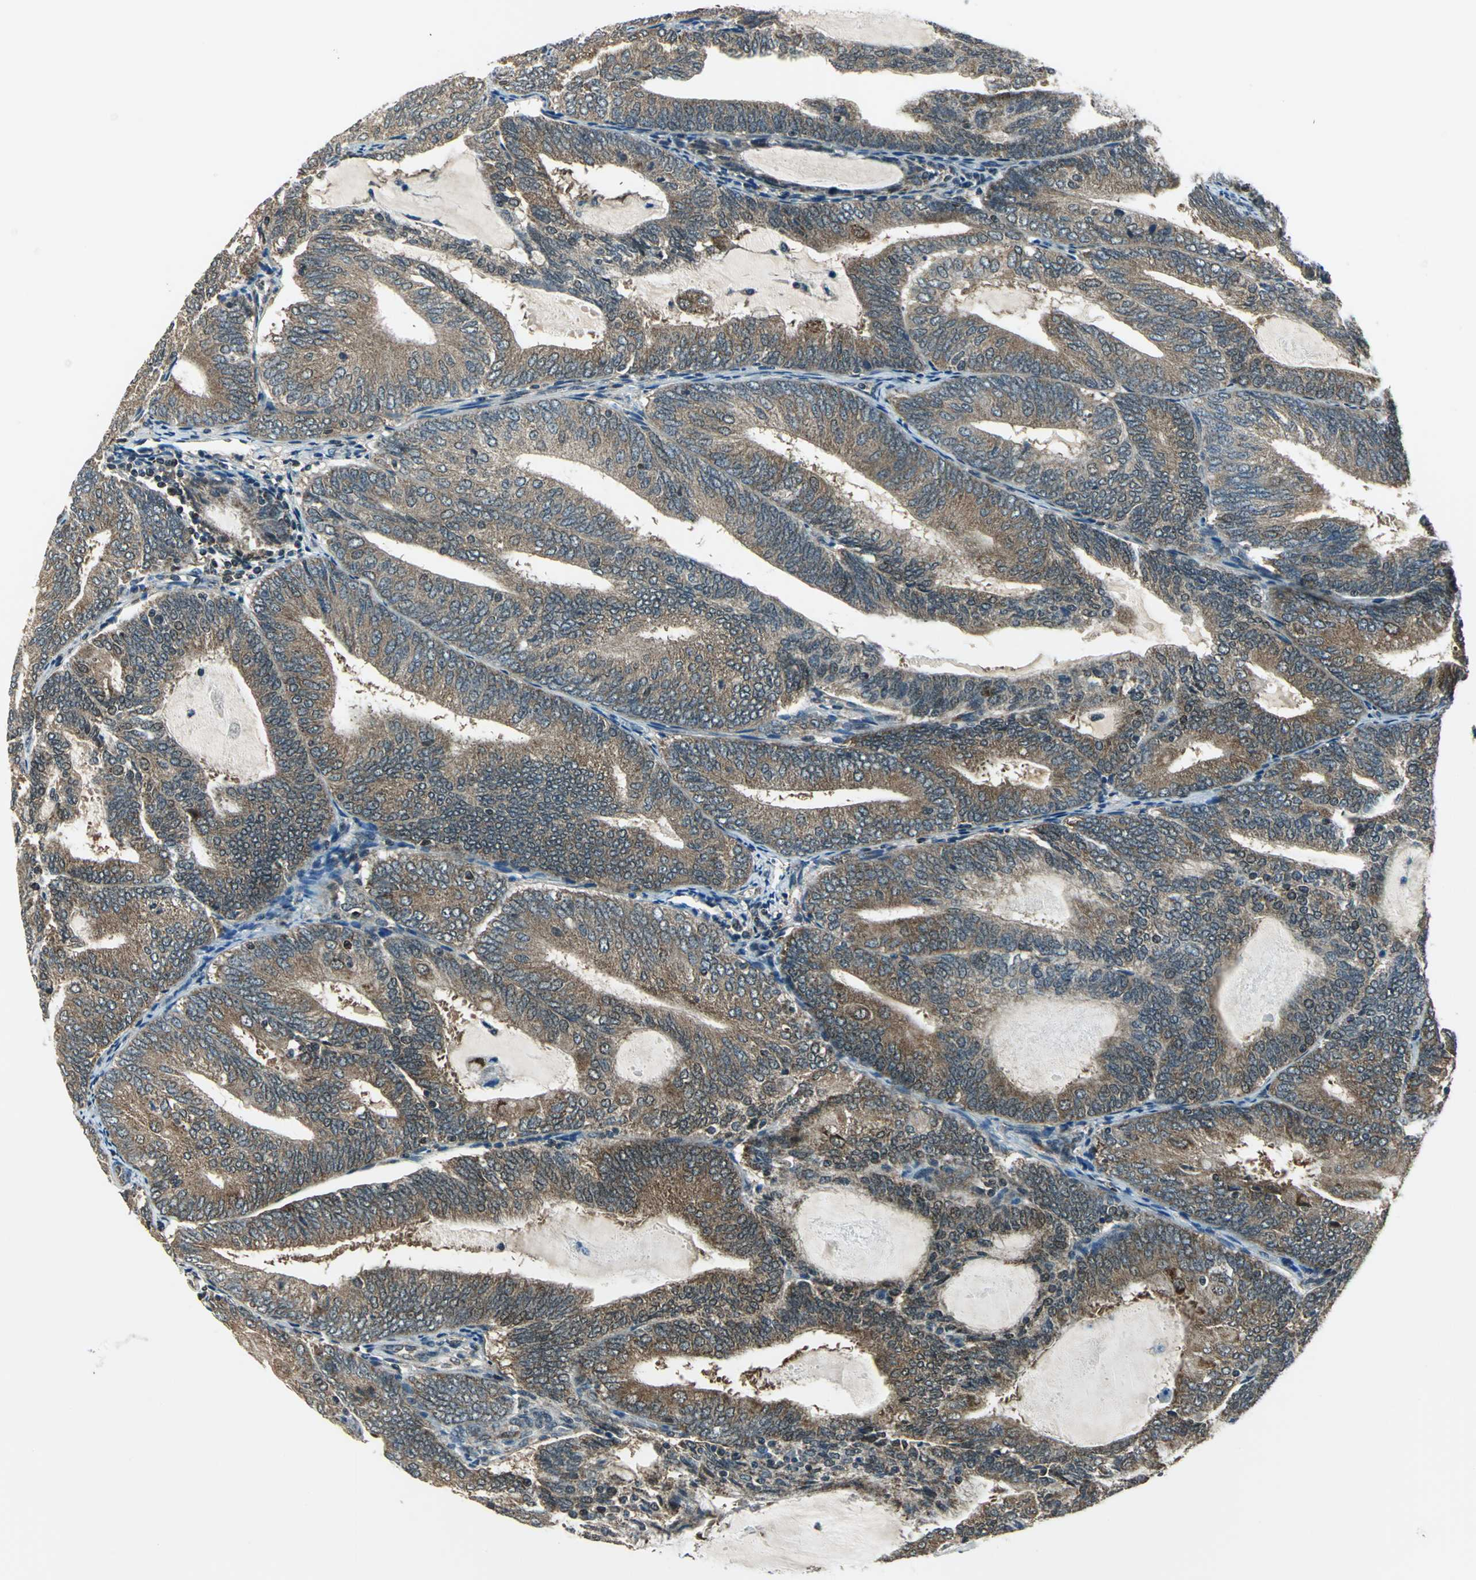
{"staining": {"intensity": "moderate", "quantity": ">75%", "location": "cytoplasmic/membranous"}, "tissue": "endometrial cancer", "cell_type": "Tumor cells", "image_type": "cancer", "snomed": [{"axis": "morphology", "description": "Adenocarcinoma, NOS"}, {"axis": "topography", "description": "Endometrium"}], "caption": "About >75% of tumor cells in adenocarcinoma (endometrial) reveal moderate cytoplasmic/membranous protein positivity as visualized by brown immunohistochemical staining.", "gene": "NUDT2", "patient": {"sex": "female", "age": 81}}